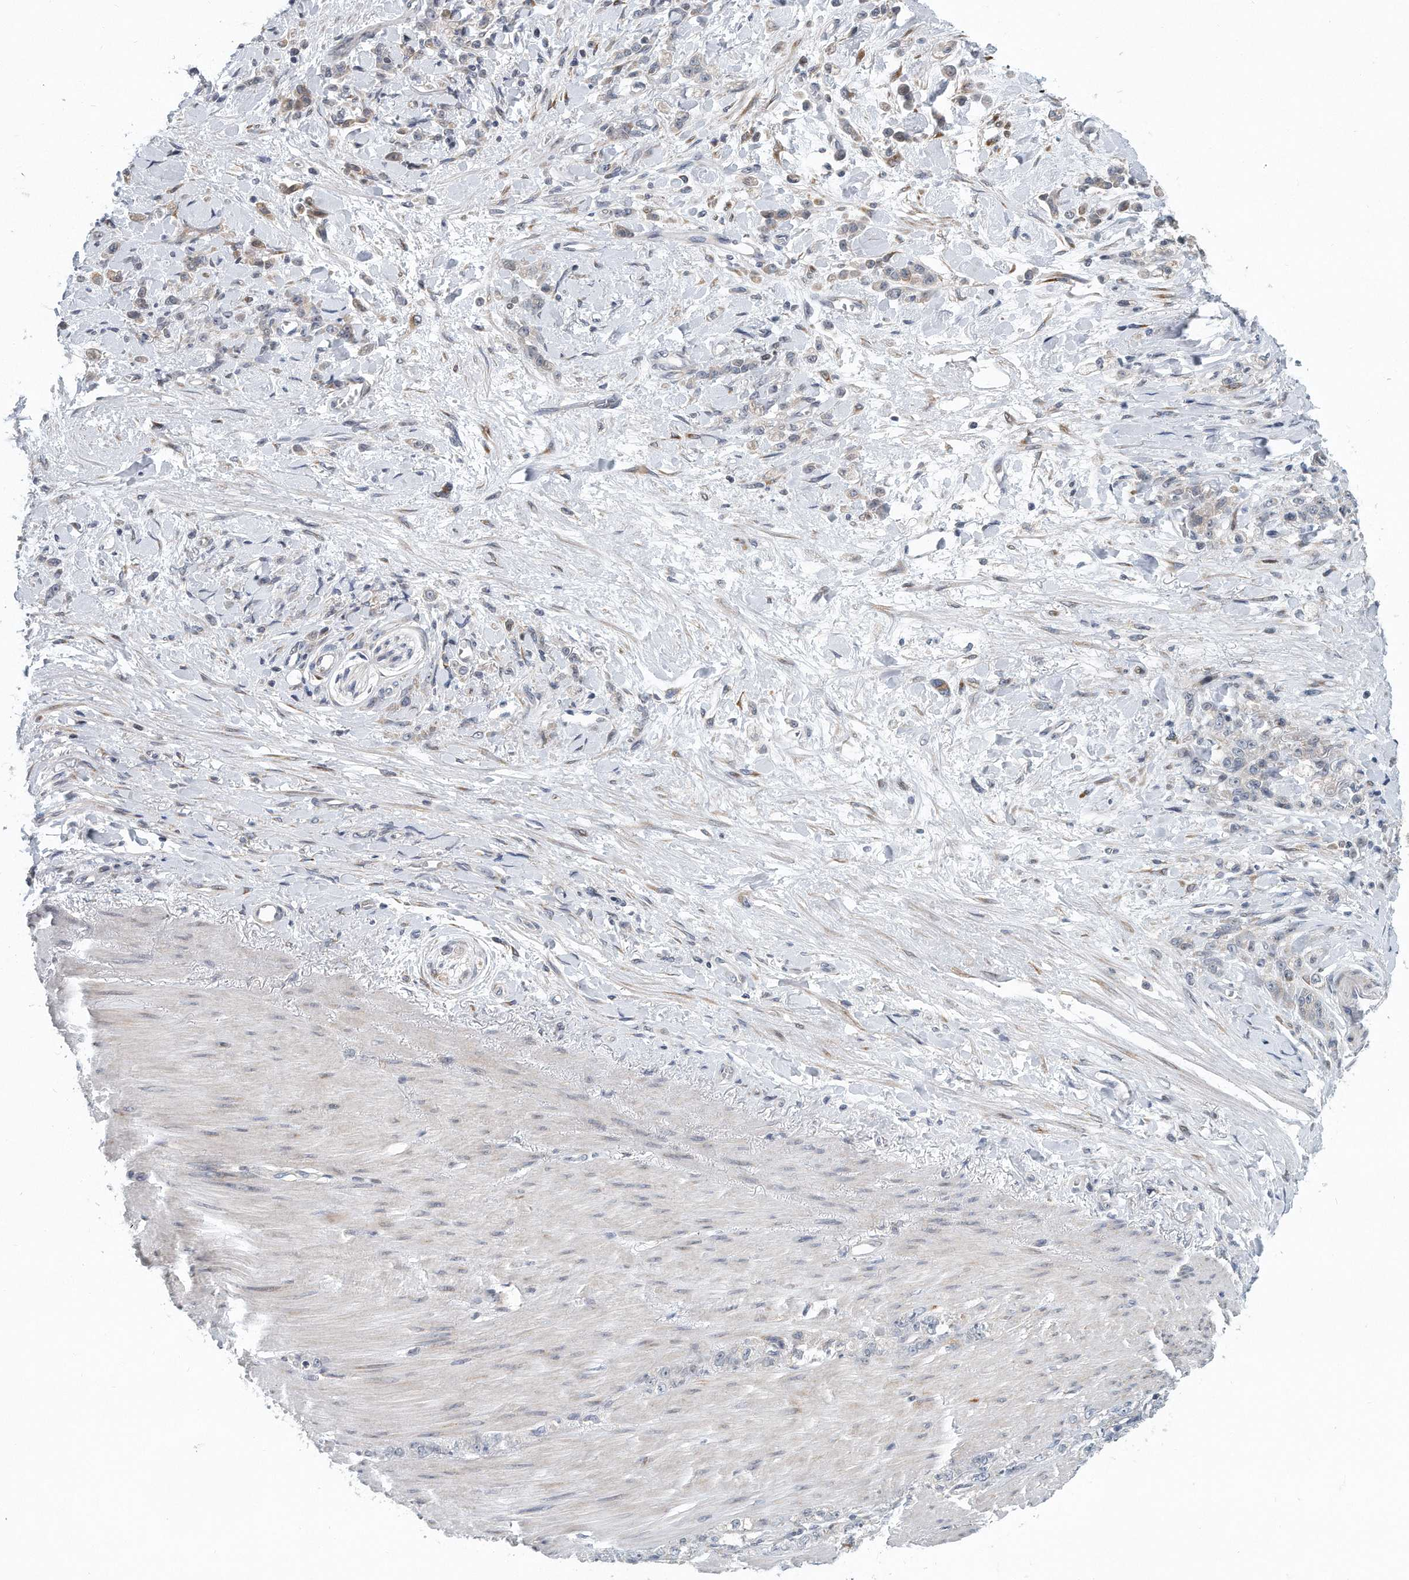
{"staining": {"intensity": "negative", "quantity": "none", "location": "none"}, "tissue": "stomach cancer", "cell_type": "Tumor cells", "image_type": "cancer", "snomed": [{"axis": "morphology", "description": "Normal tissue, NOS"}, {"axis": "morphology", "description": "Adenocarcinoma, NOS"}, {"axis": "topography", "description": "Stomach"}], "caption": "DAB immunohistochemical staining of adenocarcinoma (stomach) reveals no significant positivity in tumor cells. (Immunohistochemistry (ihc), brightfield microscopy, high magnification).", "gene": "VLDLR", "patient": {"sex": "male", "age": 82}}